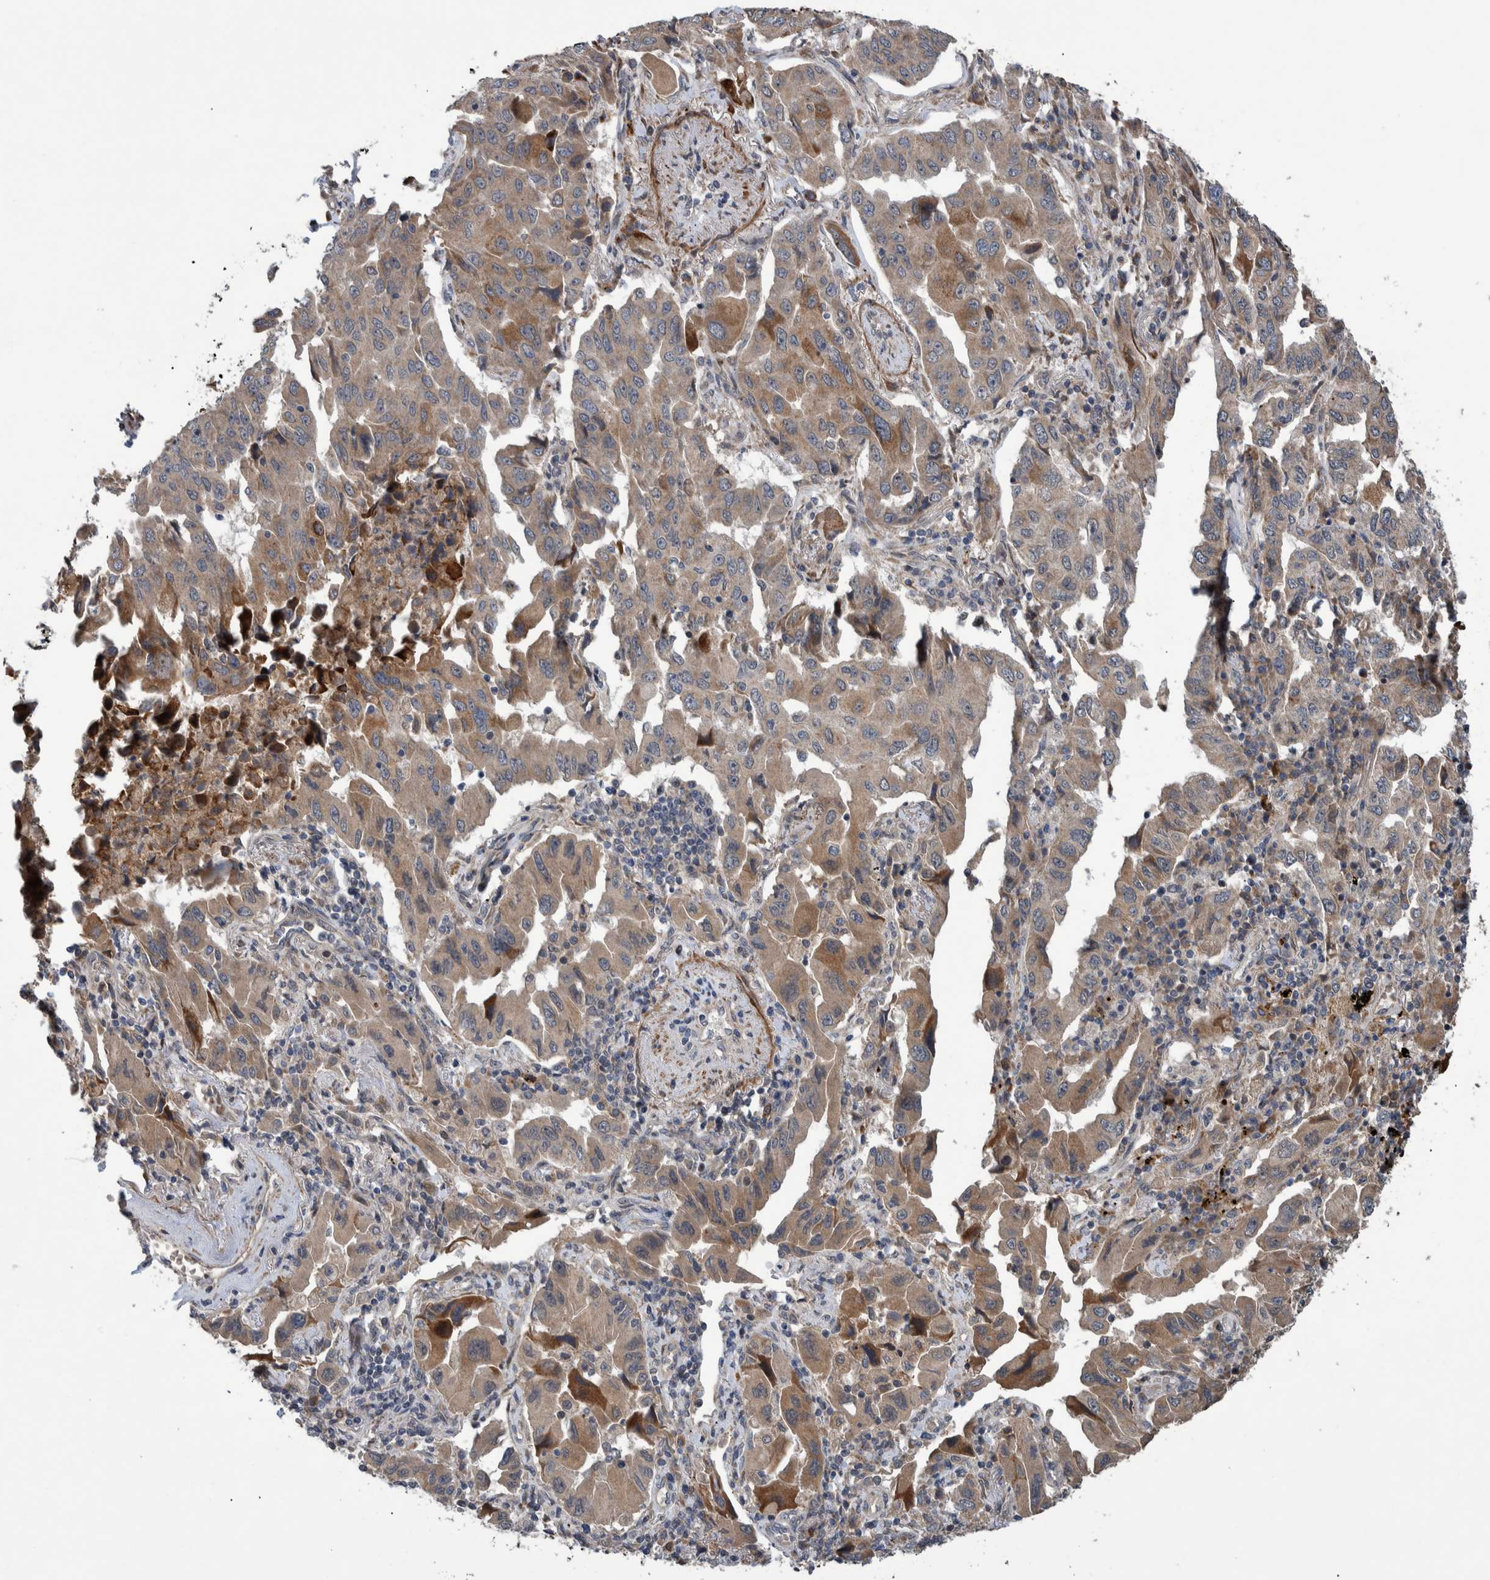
{"staining": {"intensity": "moderate", "quantity": "<25%", "location": "cytoplasmic/membranous"}, "tissue": "lung cancer", "cell_type": "Tumor cells", "image_type": "cancer", "snomed": [{"axis": "morphology", "description": "Adenocarcinoma, NOS"}, {"axis": "topography", "description": "Lung"}], "caption": "Moderate cytoplasmic/membranous staining is seen in approximately <25% of tumor cells in lung cancer.", "gene": "B3GNTL1", "patient": {"sex": "female", "age": 65}}